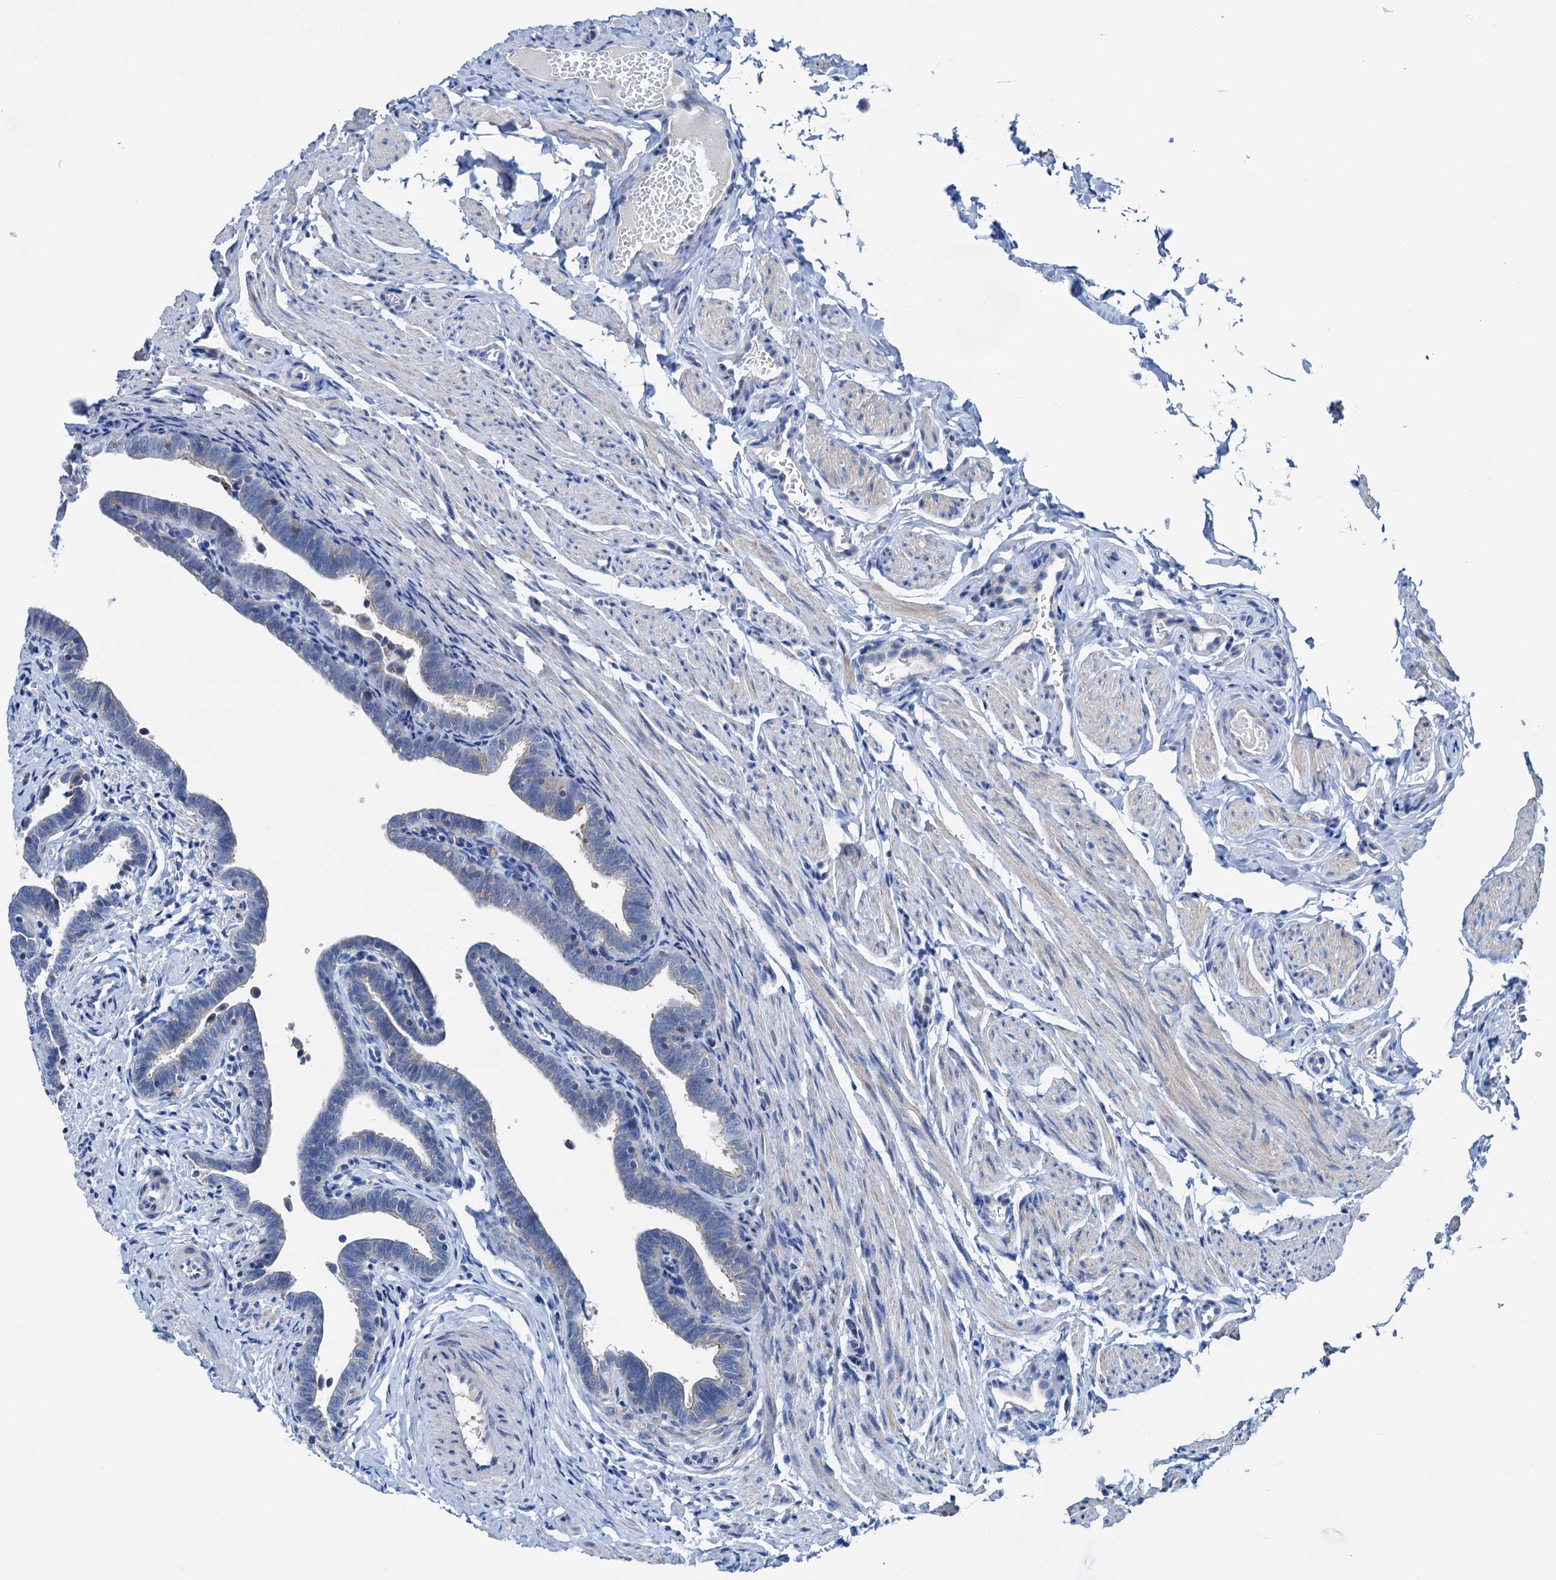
{"staining": {"intensity": "strong", "quantity": "25%-75%", "location": "cytoplasmic/membranous"}, "tissue": "fallopian tube", "cell_type": "Glandular cells", "image_type": "normal", "snomed": [{"axis": "morphology", "description": "Normal tissue, NOS"}, {"axis": "topography", "description": "Fallopian tube"}], "caption": "DAB (3,3'-diaminobenzidine) immunohistochemical staining of unremarkable fallopian tube reveals strong cytoplasmic/membranous protein staining in about 25%-75% of glandular cells.", "gene": "KNDC1", "patient": {"sex": "female", "age": 36}}